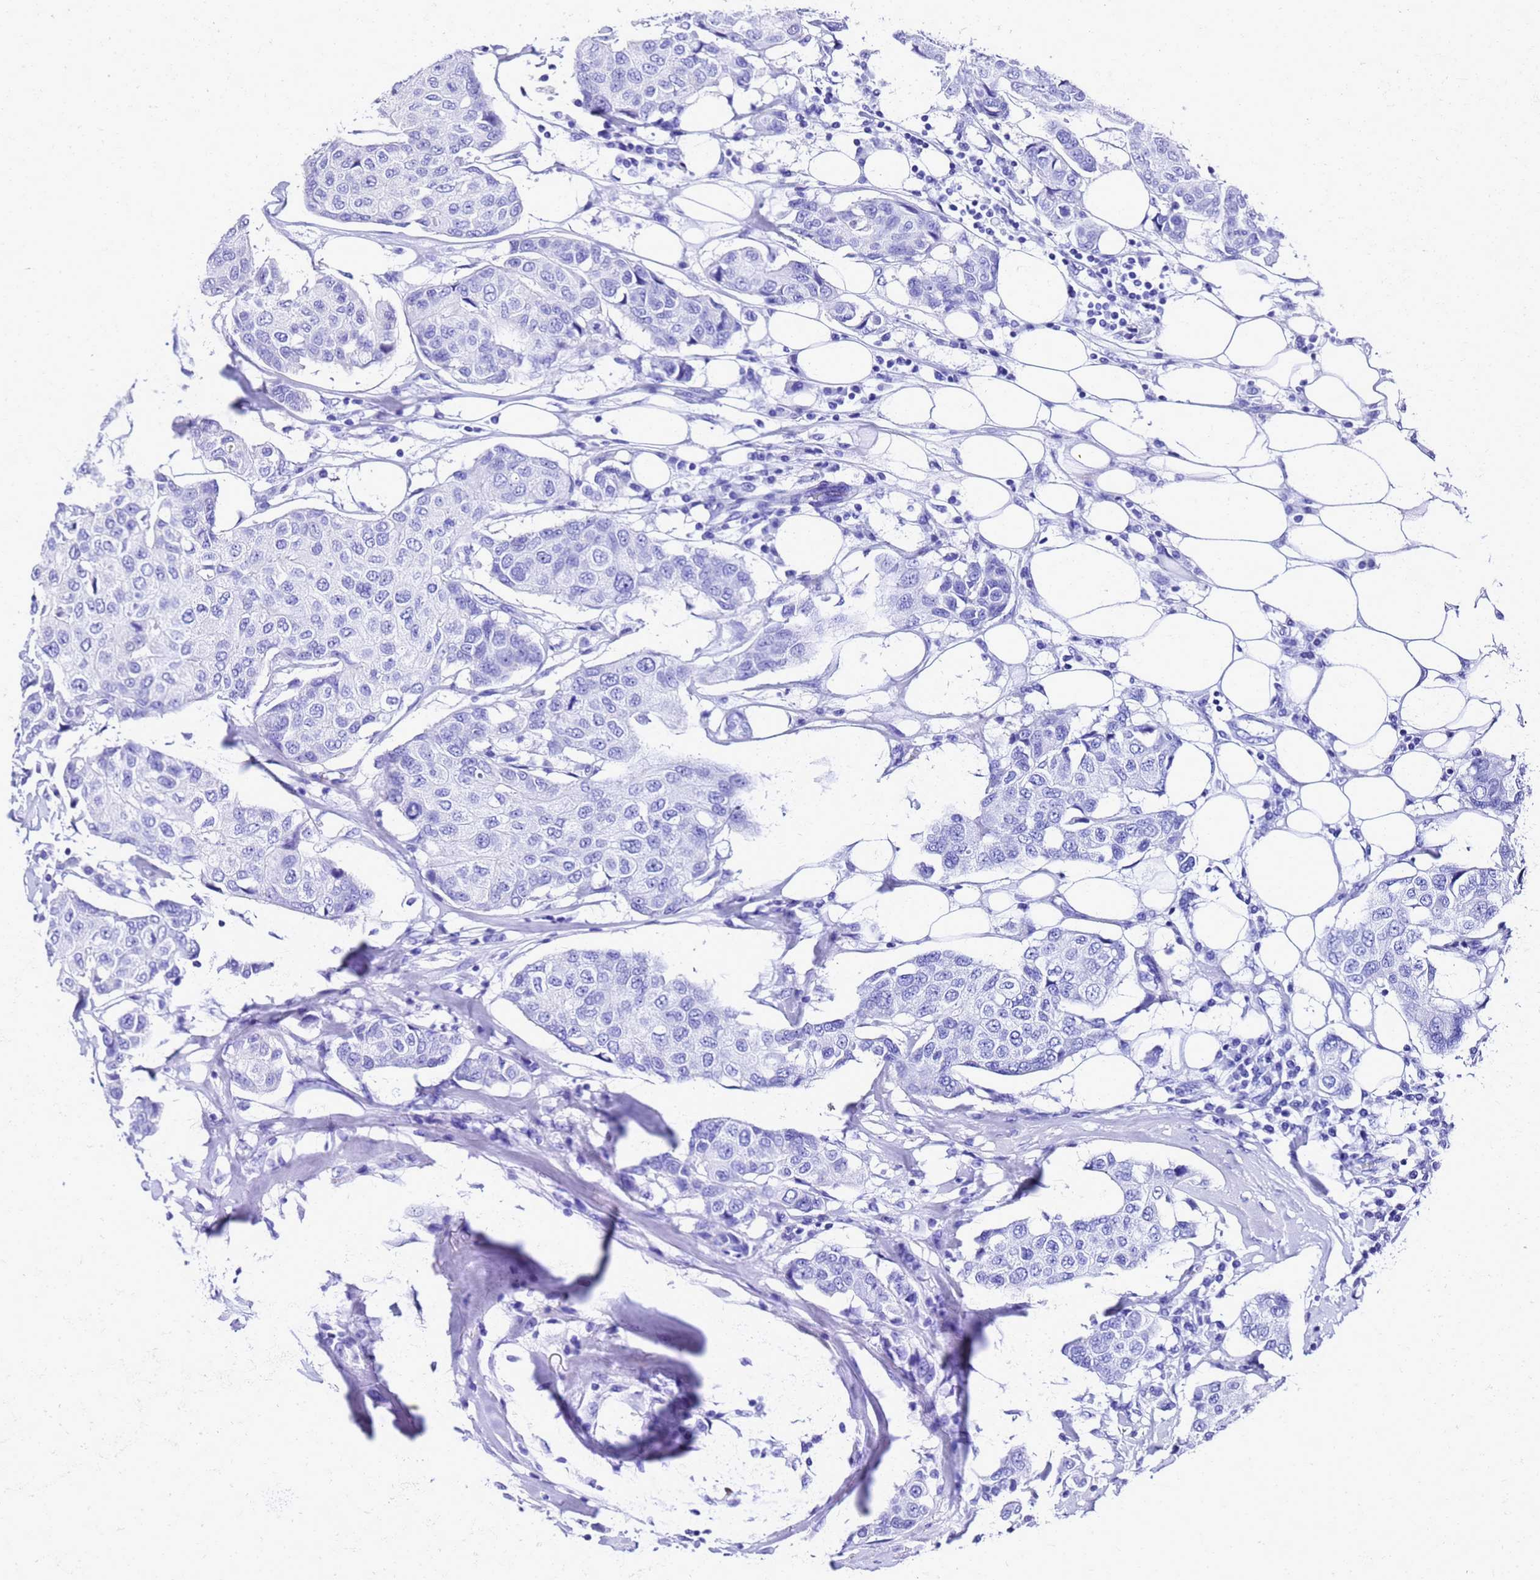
{"staining": {"intensity": "negative", "quantity": "none", "location": "none"}, "tissue": "breast cancer", "cell_type": "Tumor cells", "image_type": "cancer", "snomed": [{"axis": "morphology", "description": "Duct carcinoma"}, {"axis": "topography", "description": "Breast"}], "caption": "Breast cancer stained for a protein using immunohistochemistry shows no staining tumor cells.", "gene": "SMIM21", "patient": {"sex": "female", "age": 80}}